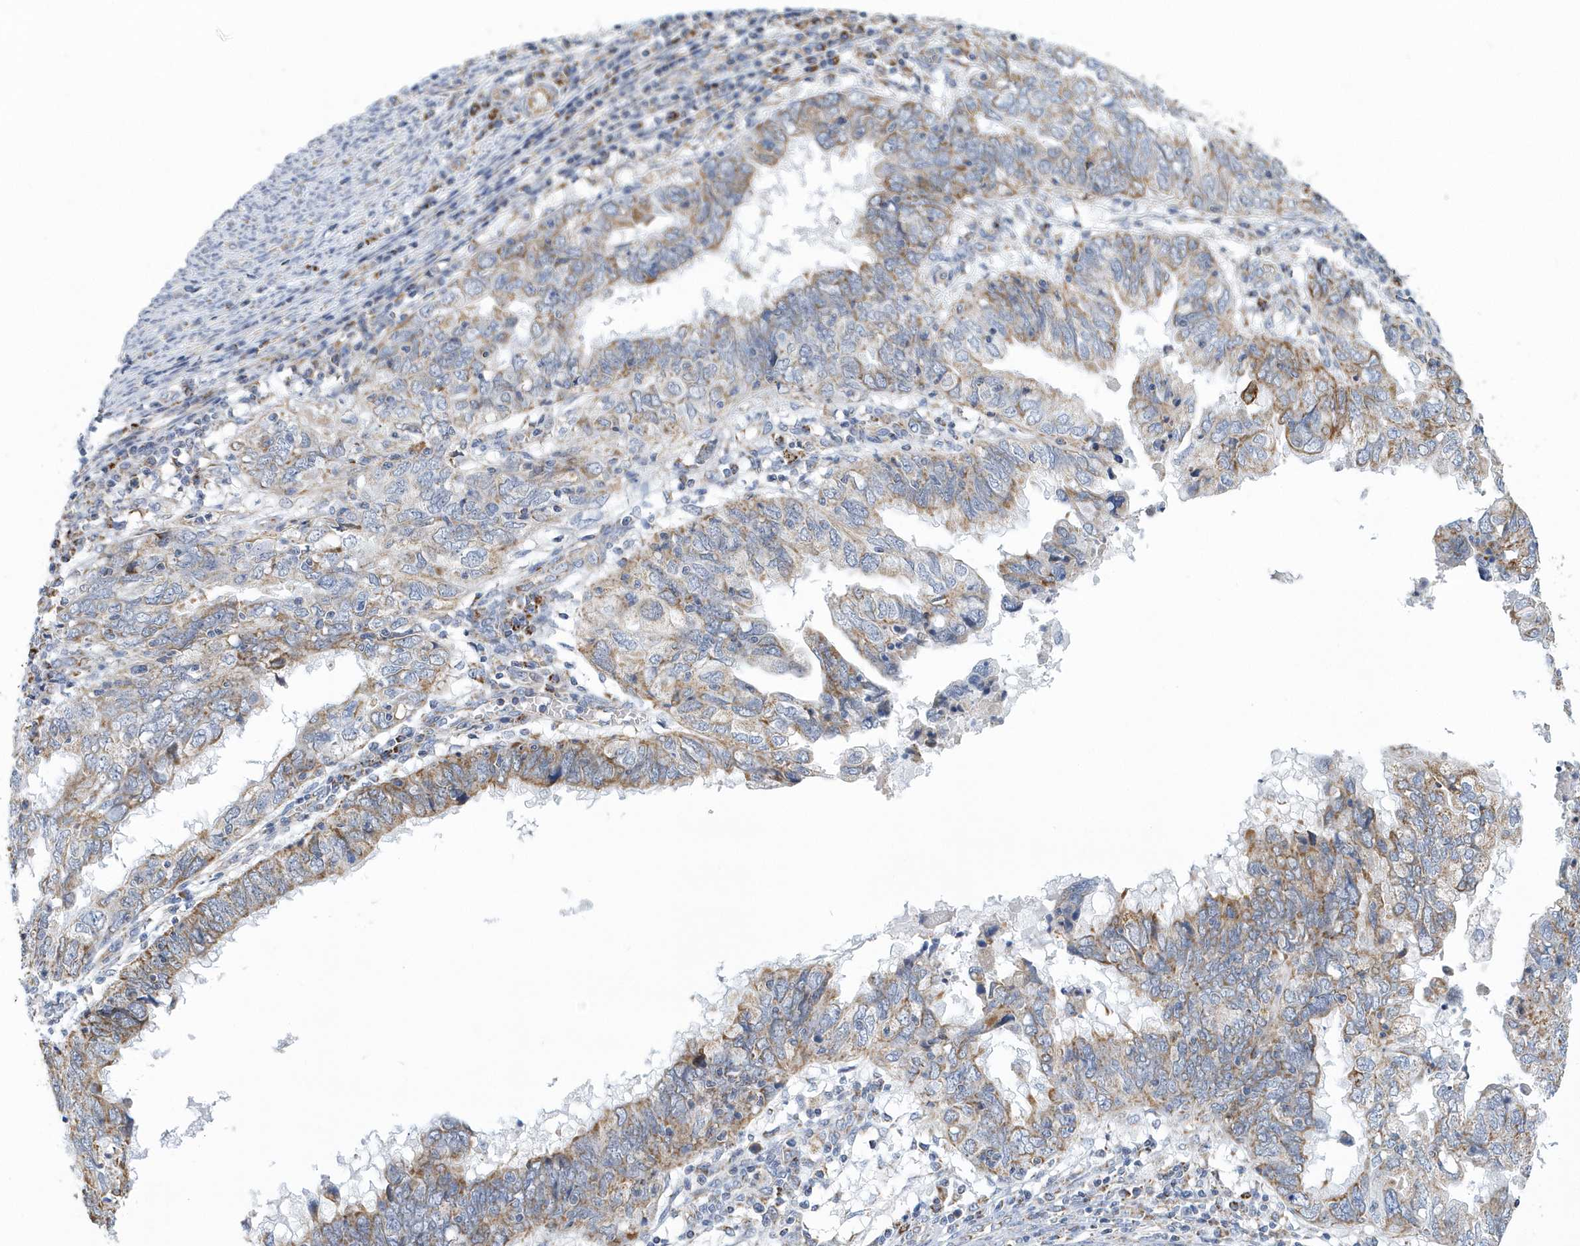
{"staining": {"intensity": "moderate", "quantity": ">75%", "location": "cytoplasmic/membranous"}, "tissue": "endometrial cancer", "cell_type": "Tumor cells", "image_type": "cancer", "snomed": [{"axis": "morphology", "description": "Adenocarcinoma, NOS"}, {"axis": "topography", "description": "Uterus"}], "caption": "A brown stain shows moderate cytoplasmic/membranous staining of a protein in human endometrial cancer (adenocarcinoma) tumor cells.", "gene": "VWA5B2", "patient": {"sex": "female", "age": 77}}